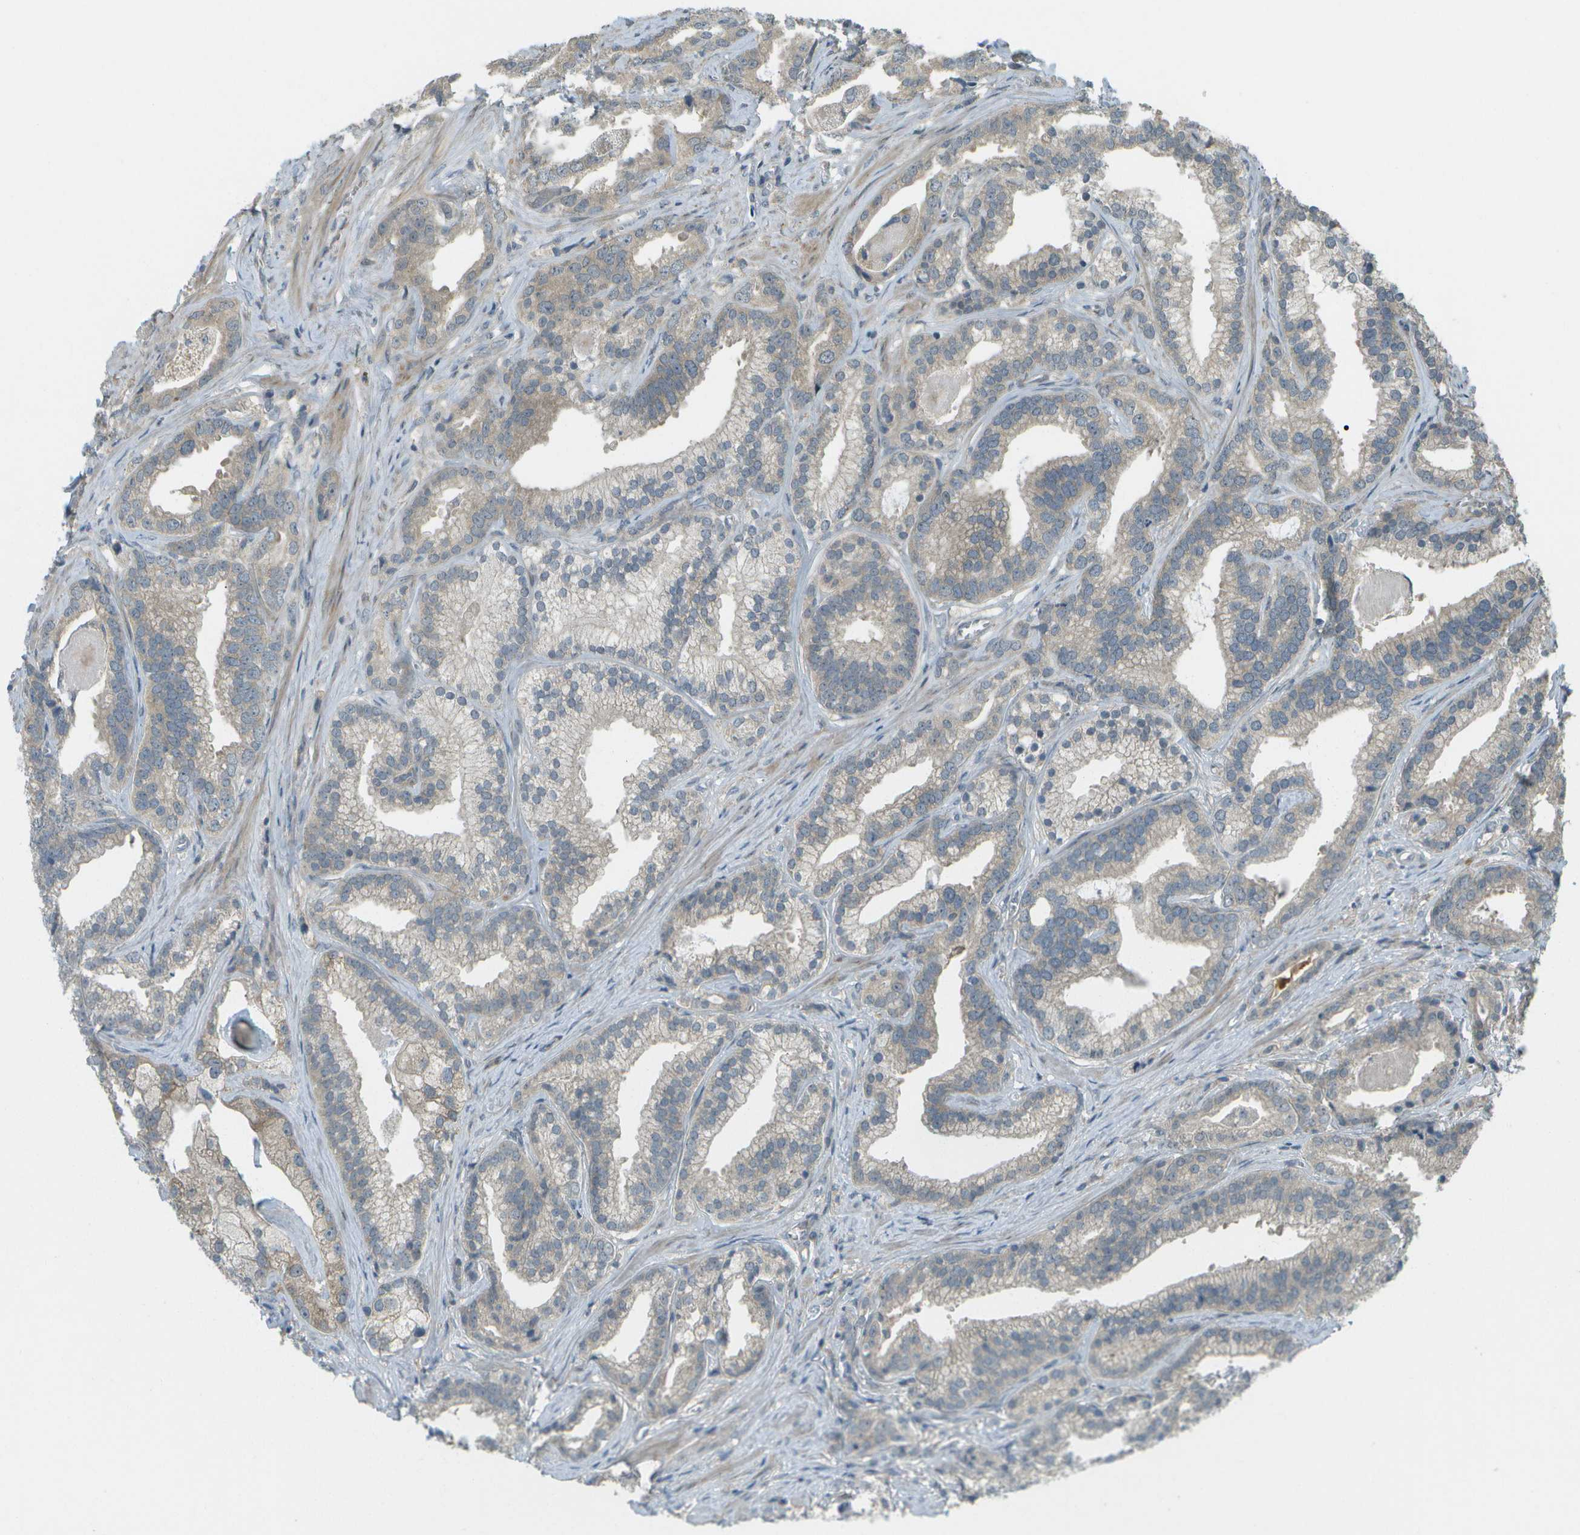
{"staining": {"intensity": "weak", "quantity": ">75%", "location": "cytoplasmic/membranous"}, "tissue": "prostate cancer", "cell_type": "Tumor cells", "image_type": "cancer", "snomed": [{"axis": "morphology", "description": "Adenocarcinoma, Low grade"}, {"axis": "topography", "description": "Prostate"}], "caption": "A low amount of weak cytoplasmic/membranous staining is identified in about >75% of tumor cells in adenocarcinoma (low-grade) (prostate) tissue.", "gene": "WNK2", "patient": {"sex": "male", "age": 59}}